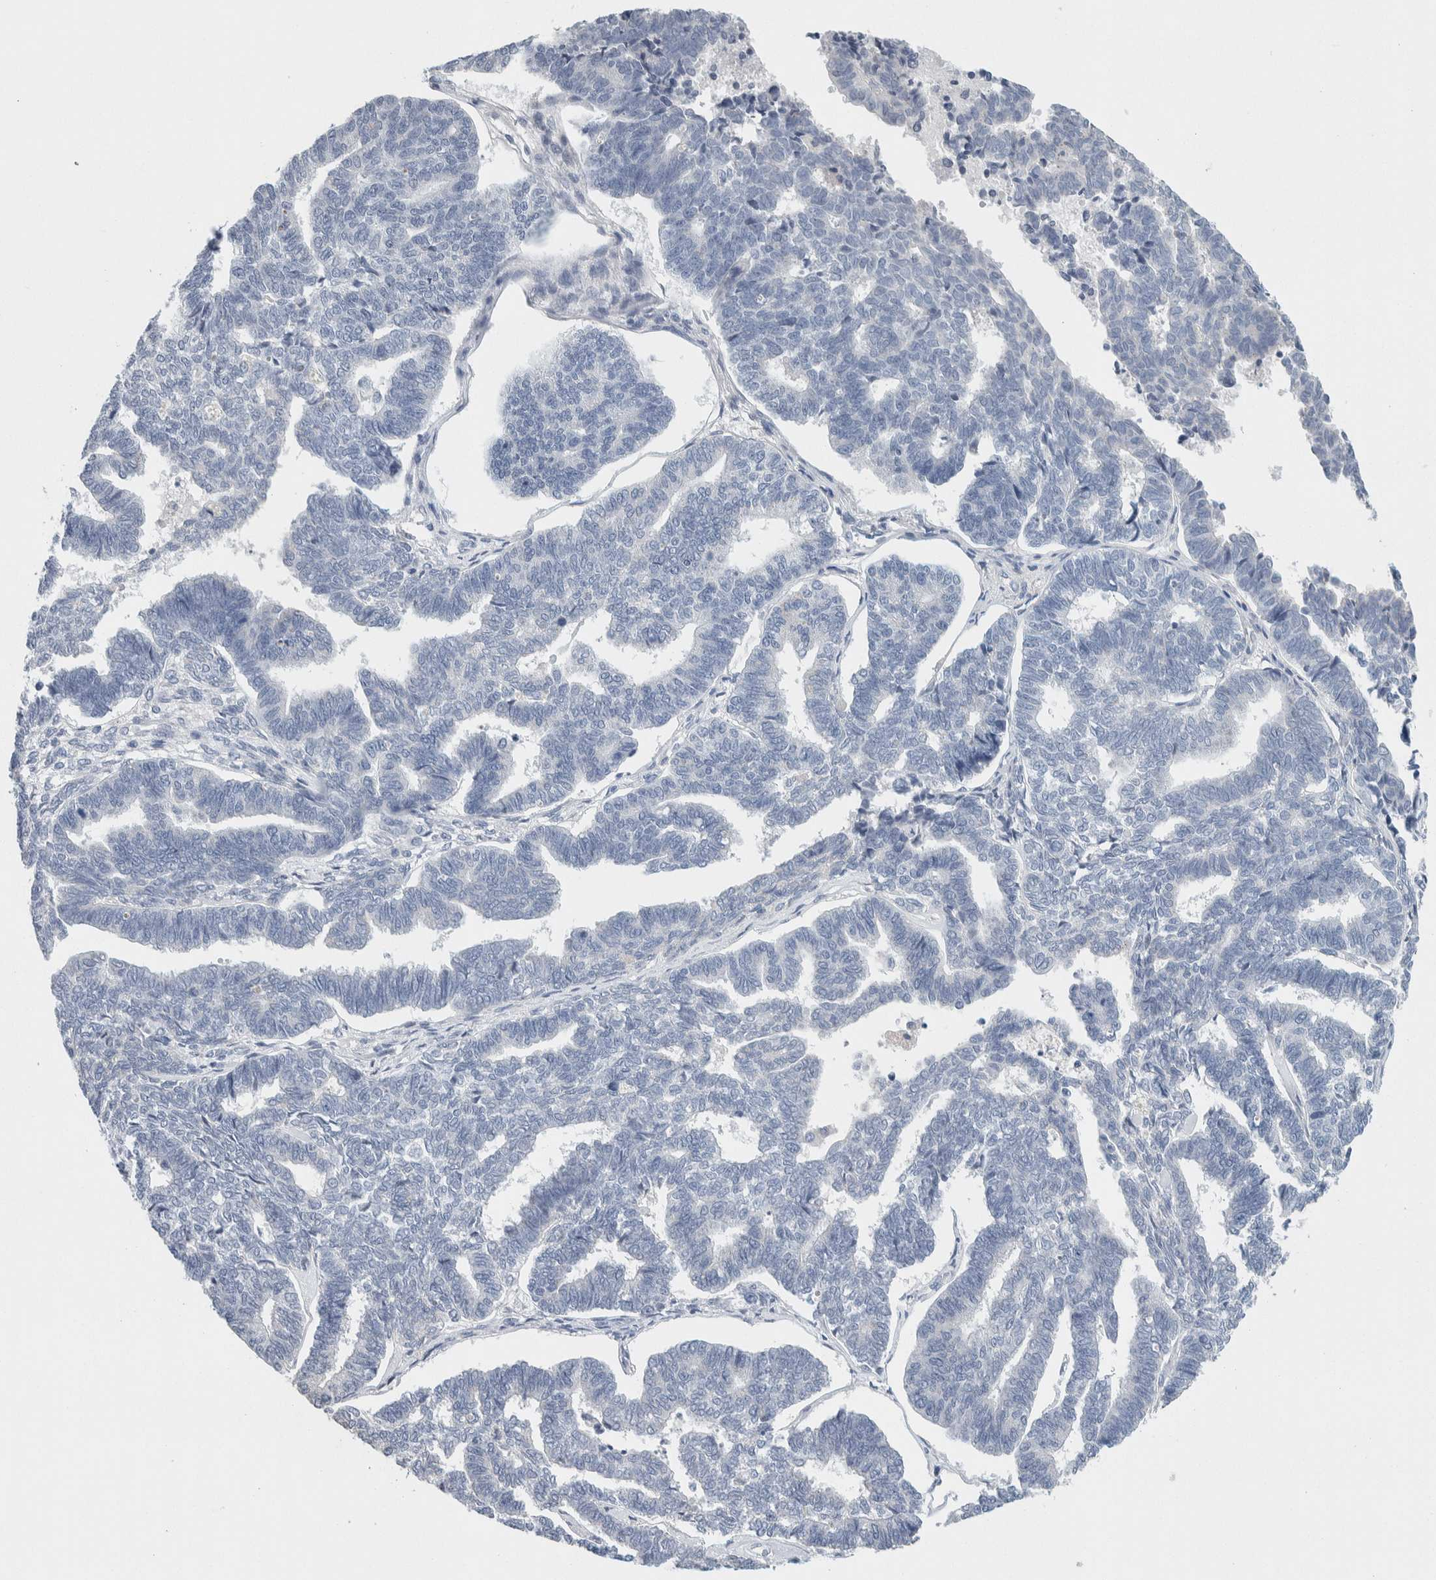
{"staining": {"intensity": "negative", "quantity": "none", "location": "none"}, "tissue": "endometrial cancer", "cell_type": "Tumor cells", "image_type": "cancer", "snomed": [{"axis": "morphology", "description": "Adenocarcinoma, NOS"}, {"axis": "topography", "description": "Endometrium"}], "caption": "Endometrial cancer stained for a protein using immunohistochemistry (IHC) shows no positivity tumor cells.", "gene": "SCN2A", "patient": {"sex": "female", "age": 70}}